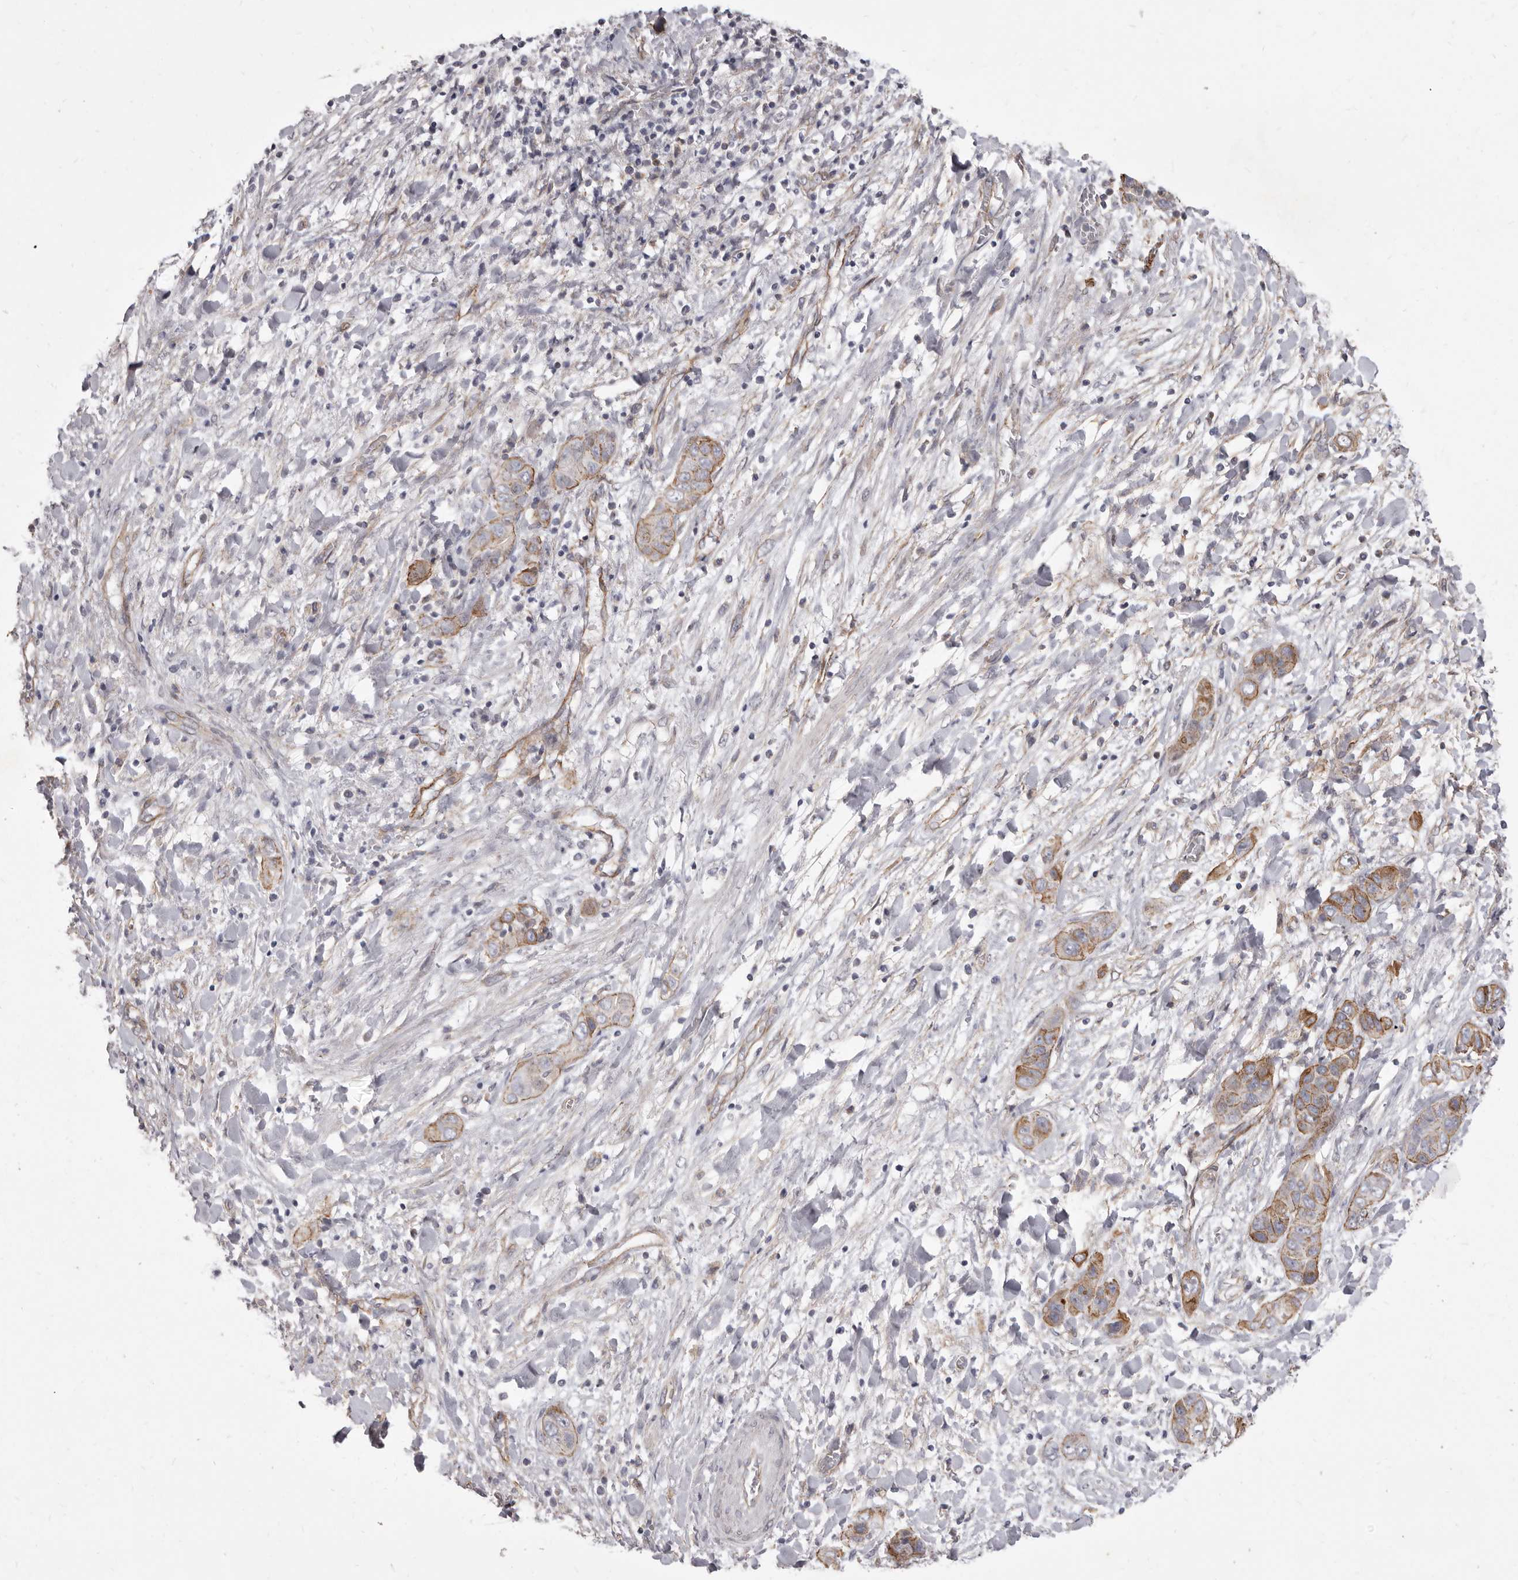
{"staining": {"intensity": "moderate", "quantity": ">75%", "location": "cytoplasmic/membranous"}, "tissue": "liver cancer", "cell_type": "Tumor cells", "image_type": "cancer", "snomed": [{"axis": "morphology", "description": "Cholangiocarcinoma"}, {"axis": "topography", "description": "Liver"}], "caption": "Protein staining displays moderate cytoplasmic/membranous expression in approximately >75% of tumor cells in liver cancer (cholangiocarcinoma). Using DAB (brown) and hematoxylin (blue) stains, captured at high magnification using brightfield microscopy.", "gene": "P2RX6", "patient": {"sex": "female", "age": 52}}